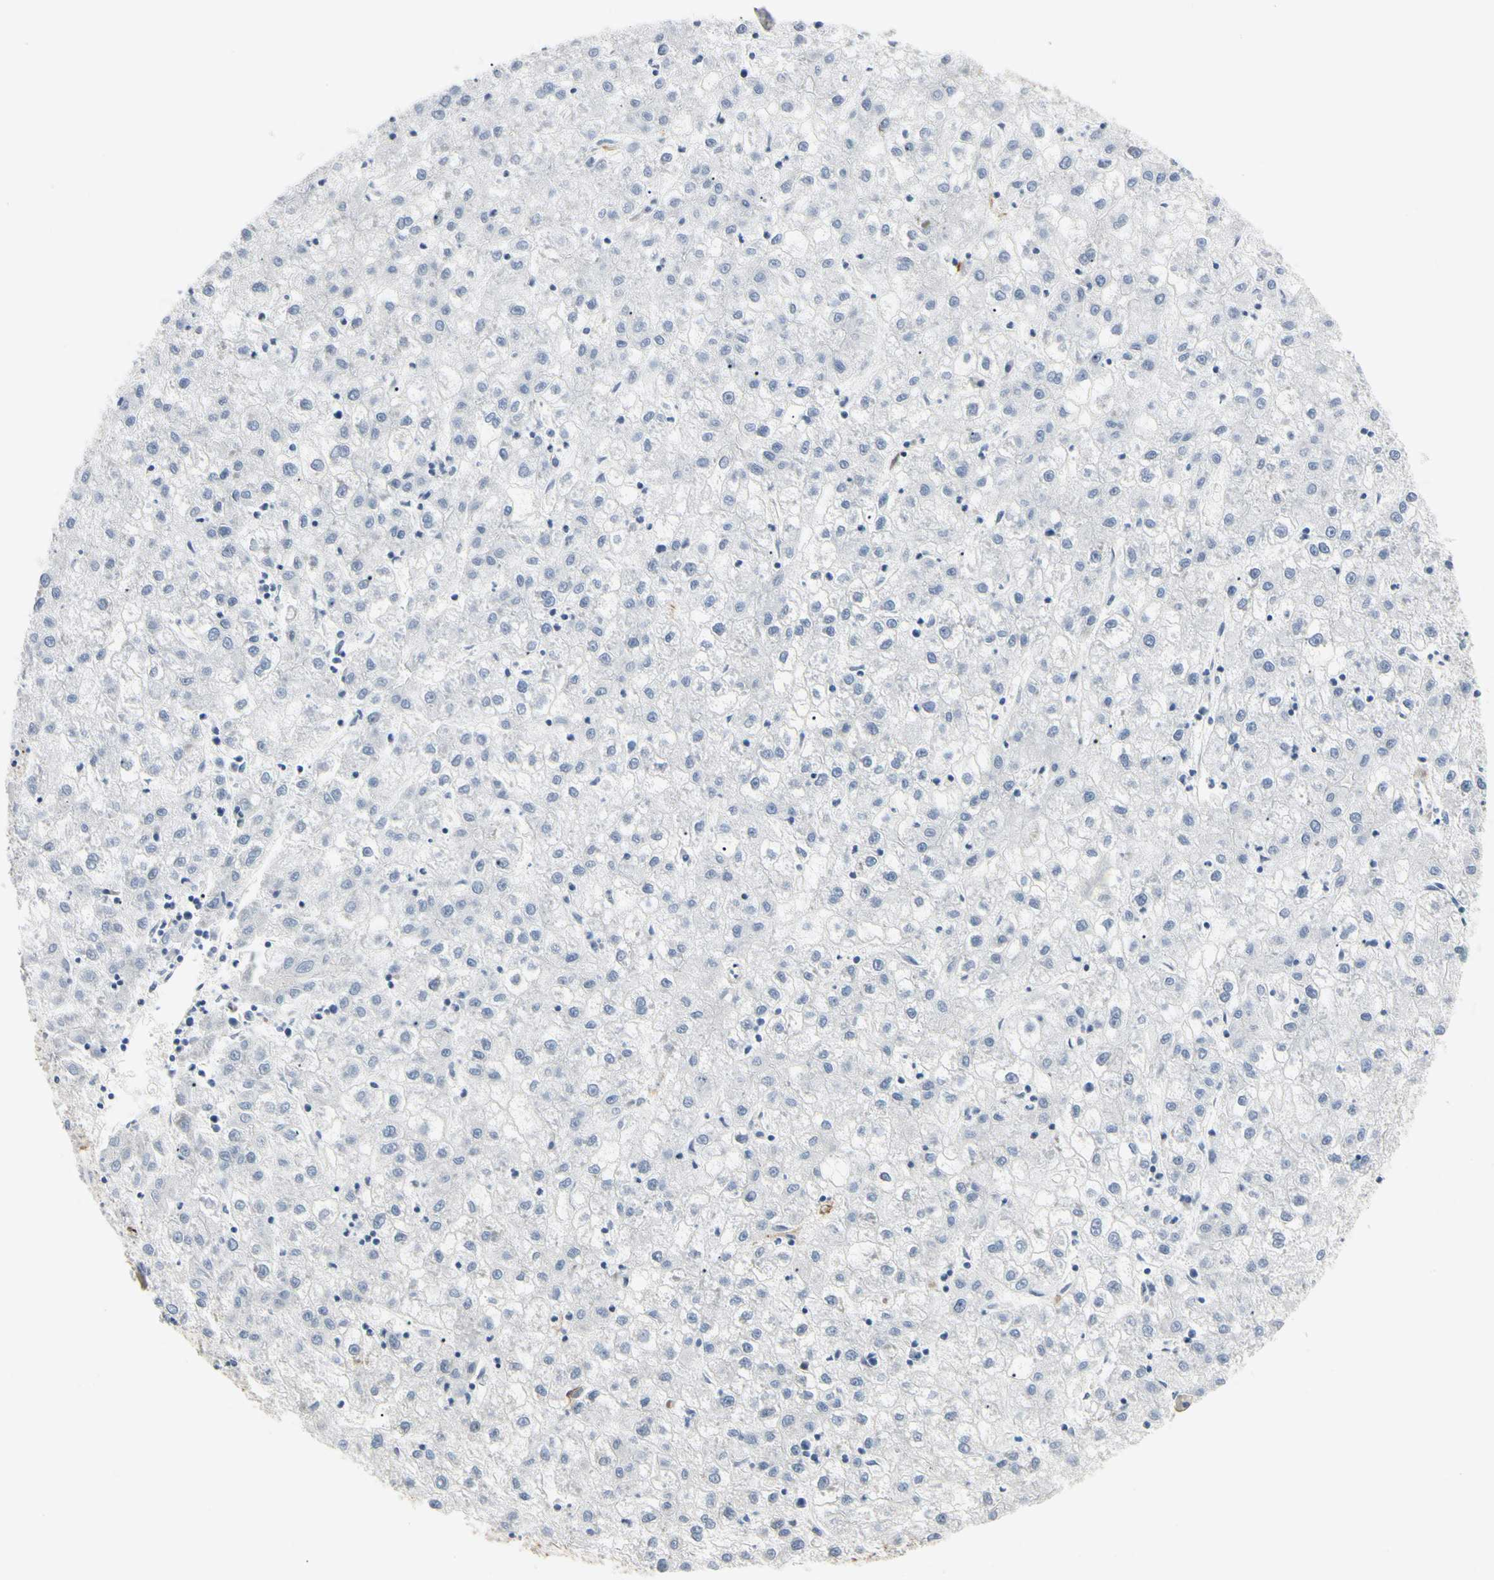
{"staining": {"intensity": "negative", "quantity": "none", "location": "none"}, "tissue": "liver cancer", "cell_type": "Tumor cells", "image_type": "cancer", "snomed": [{"axis": "morphology", "description": "Carcinoma, Hepatocellular, NOS"}, {"axis": "topography", "description": "Liver"}], "caption": "Immunohistochemistry (IHC) micrograph of liver hepatocellular carcinoma stained for a protein (brown), which exhibits no staining in tumor cells.", "gene": "GGT5", "patient": {"sex": "male", "age": 72}}